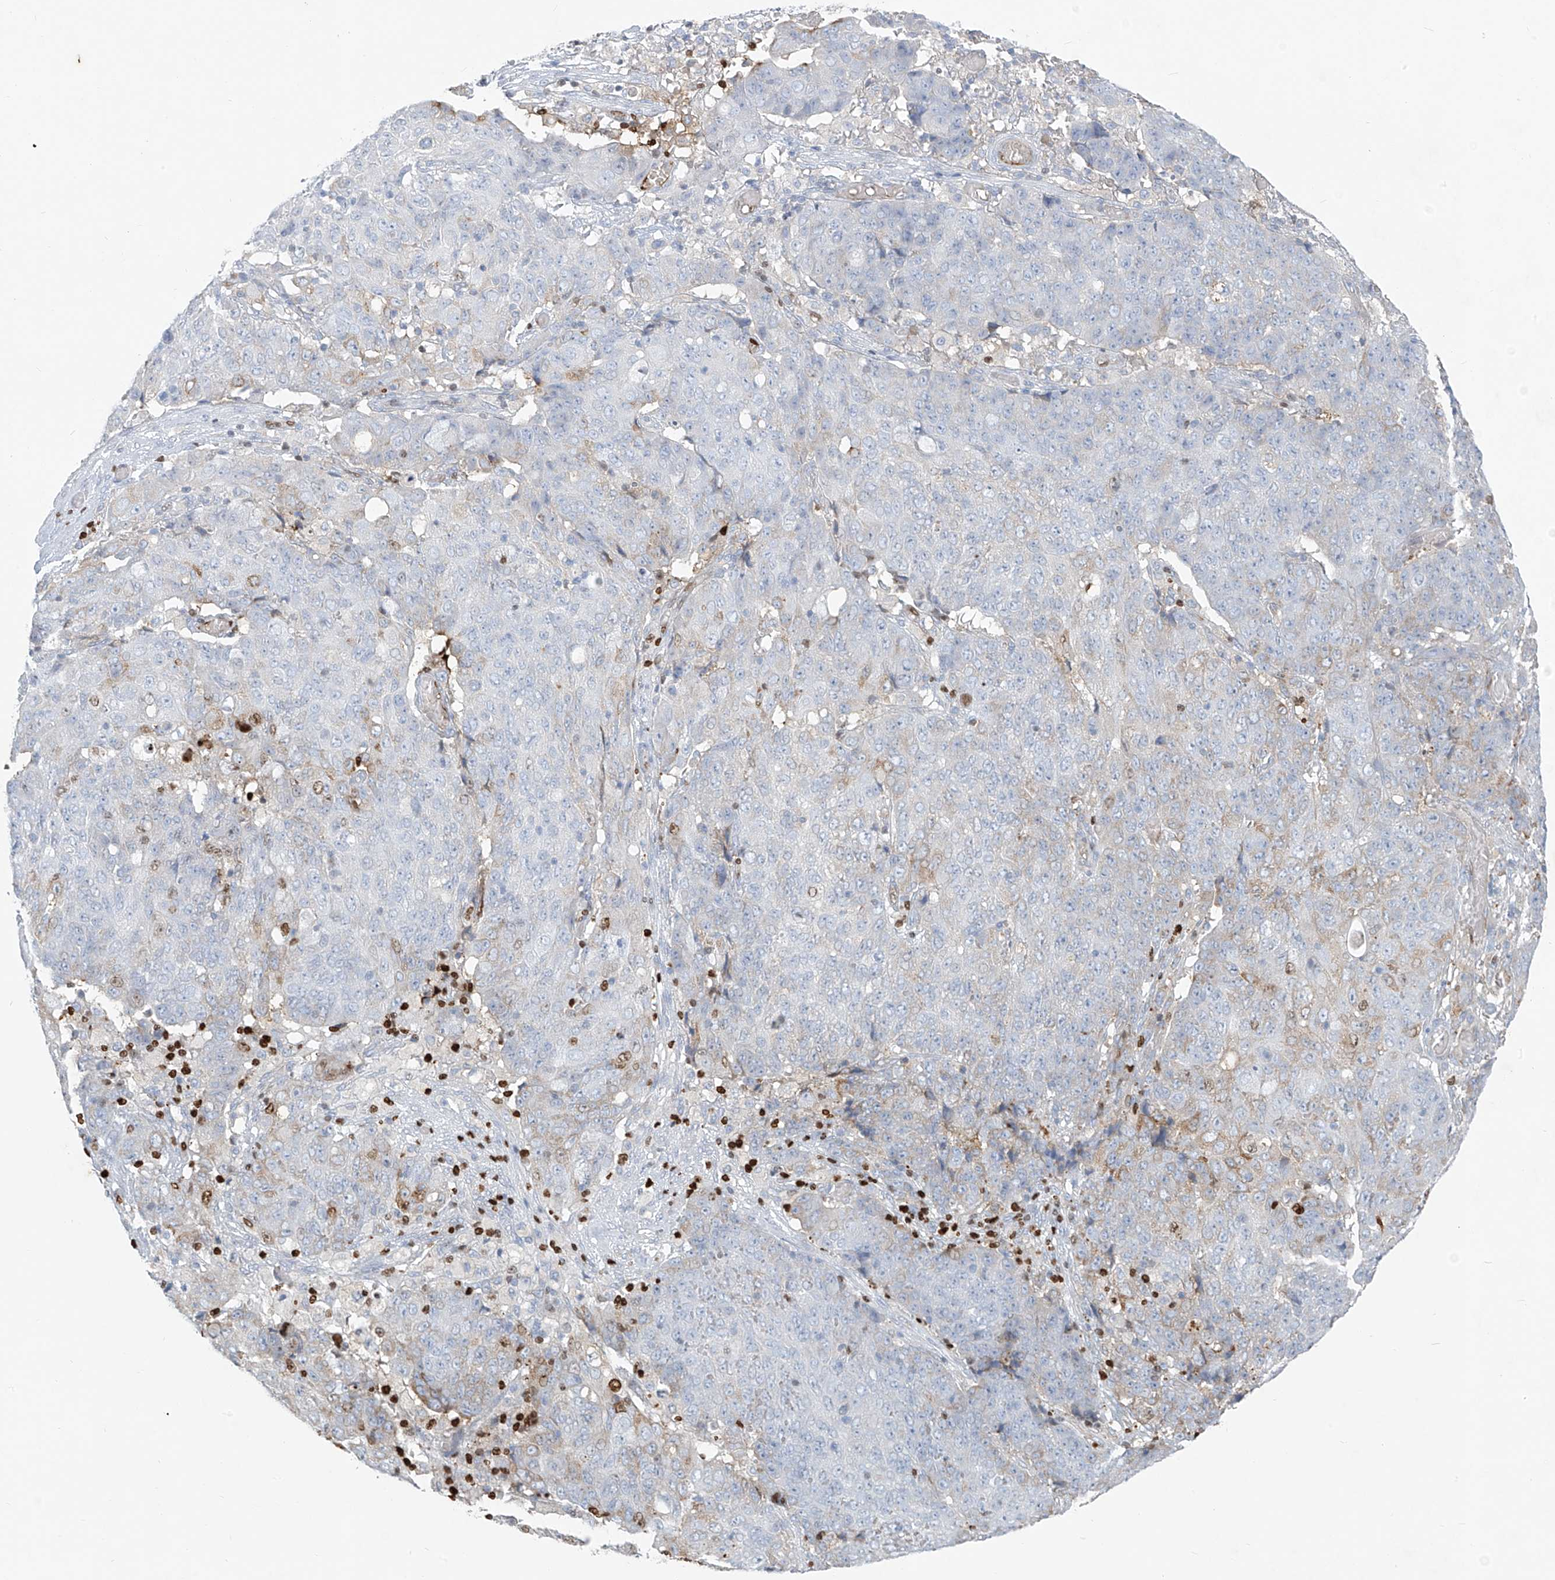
{"staining": {"intensity": "moderate", "quantity": "<25%", "location": "cytoplasmic/membranous"}, "tissue": "ovarian cancer", "cell_type": "Tumor cells", "image_type": "cancer", "snomed": [{"axis": "morphology", "description": "Carcinoma, endometroid"}, {"axis": "topography", "description": "Ovary"}], "caption": "An IHC image of neoplastic tissue is shown. Protein staining in brown shows moderate cytoplasmic/membranous positivity in endometroid carcinoma (ovarian) within tumor cells.", "gene": "CX3CR1", "patient": {"sex": "female", "age": 42}}